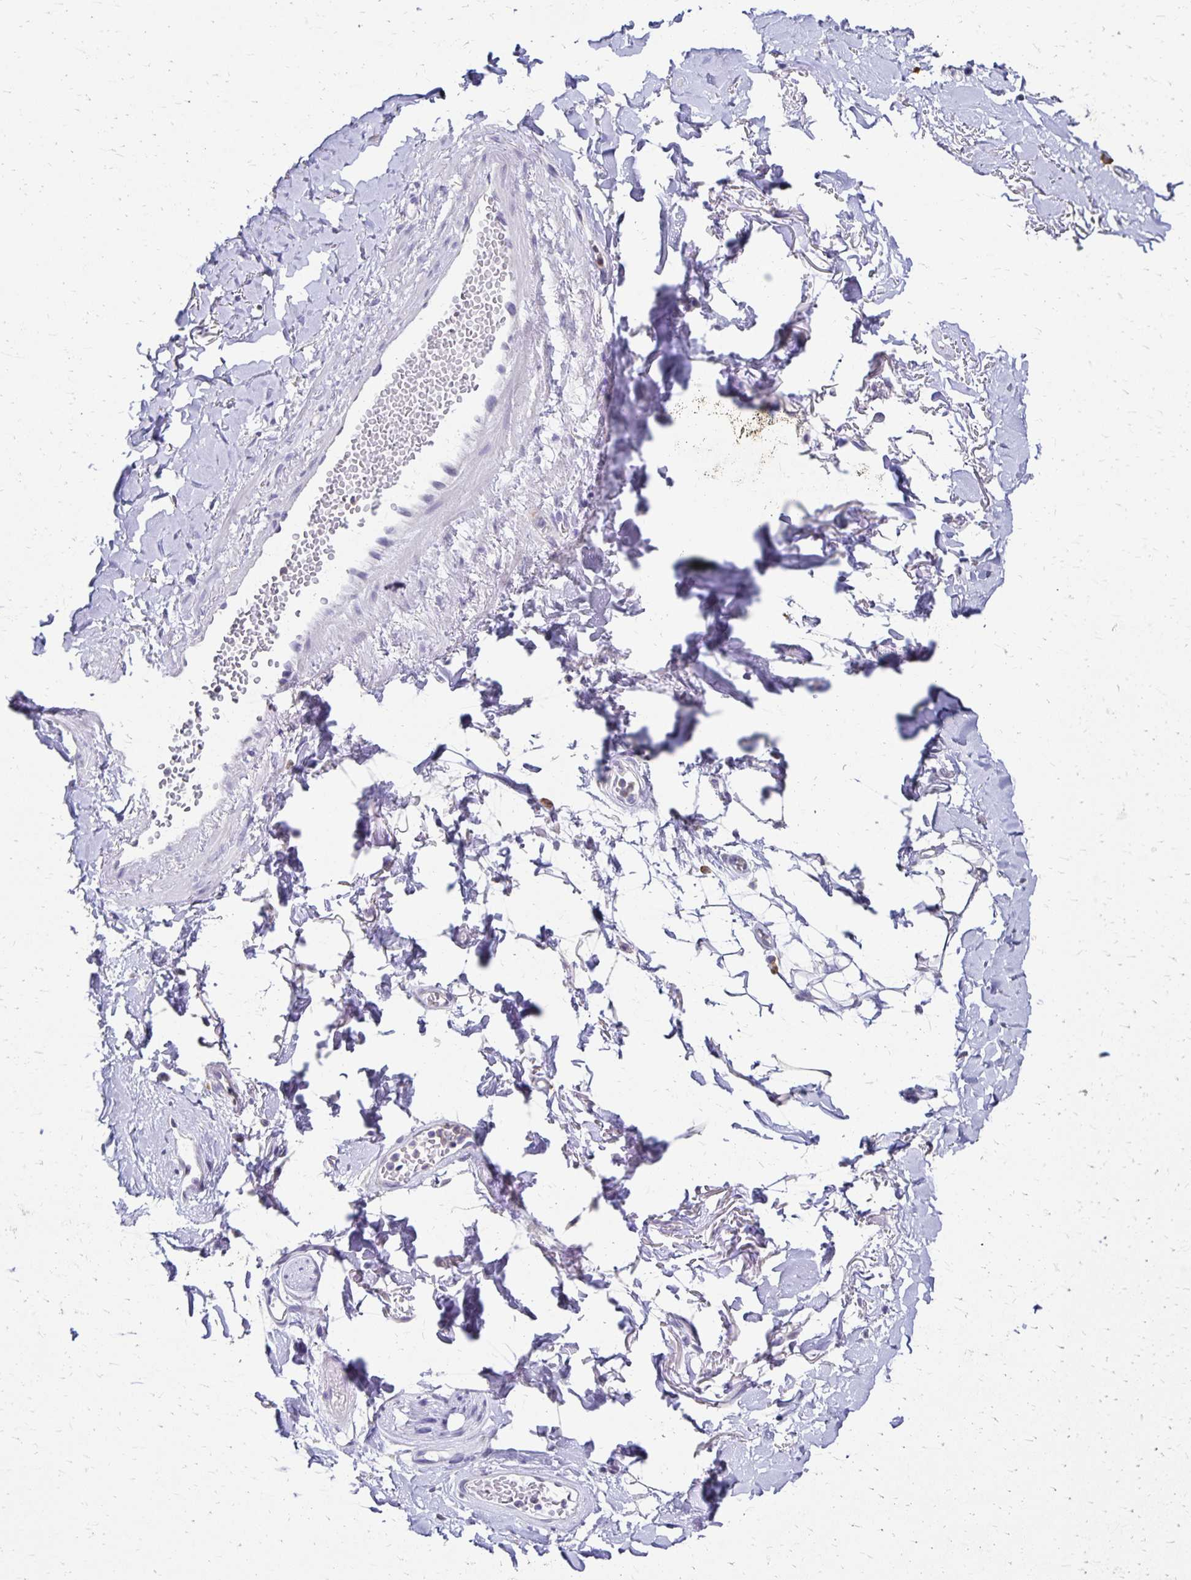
{"staining": {"intensity": "negative", "quantity": "none", "location": "none"}, "tissue": "adipose tissue", "cell_type": "Adipocytes", "image_type": "normal", "snomed": [{"axis": "morphology", "description": "Normal tissue, NOS"}, {"axis": "topography", "description": "Anal"}, {"axis": "topography", "description": "Peripheral nerve tissue"}], "caption": "Adipose tissue stained for a protein using IHC demonstrates no positivity adipocytes.", "gene": "DYNLT4", "patient": {"sex": "male", "age": 78}}